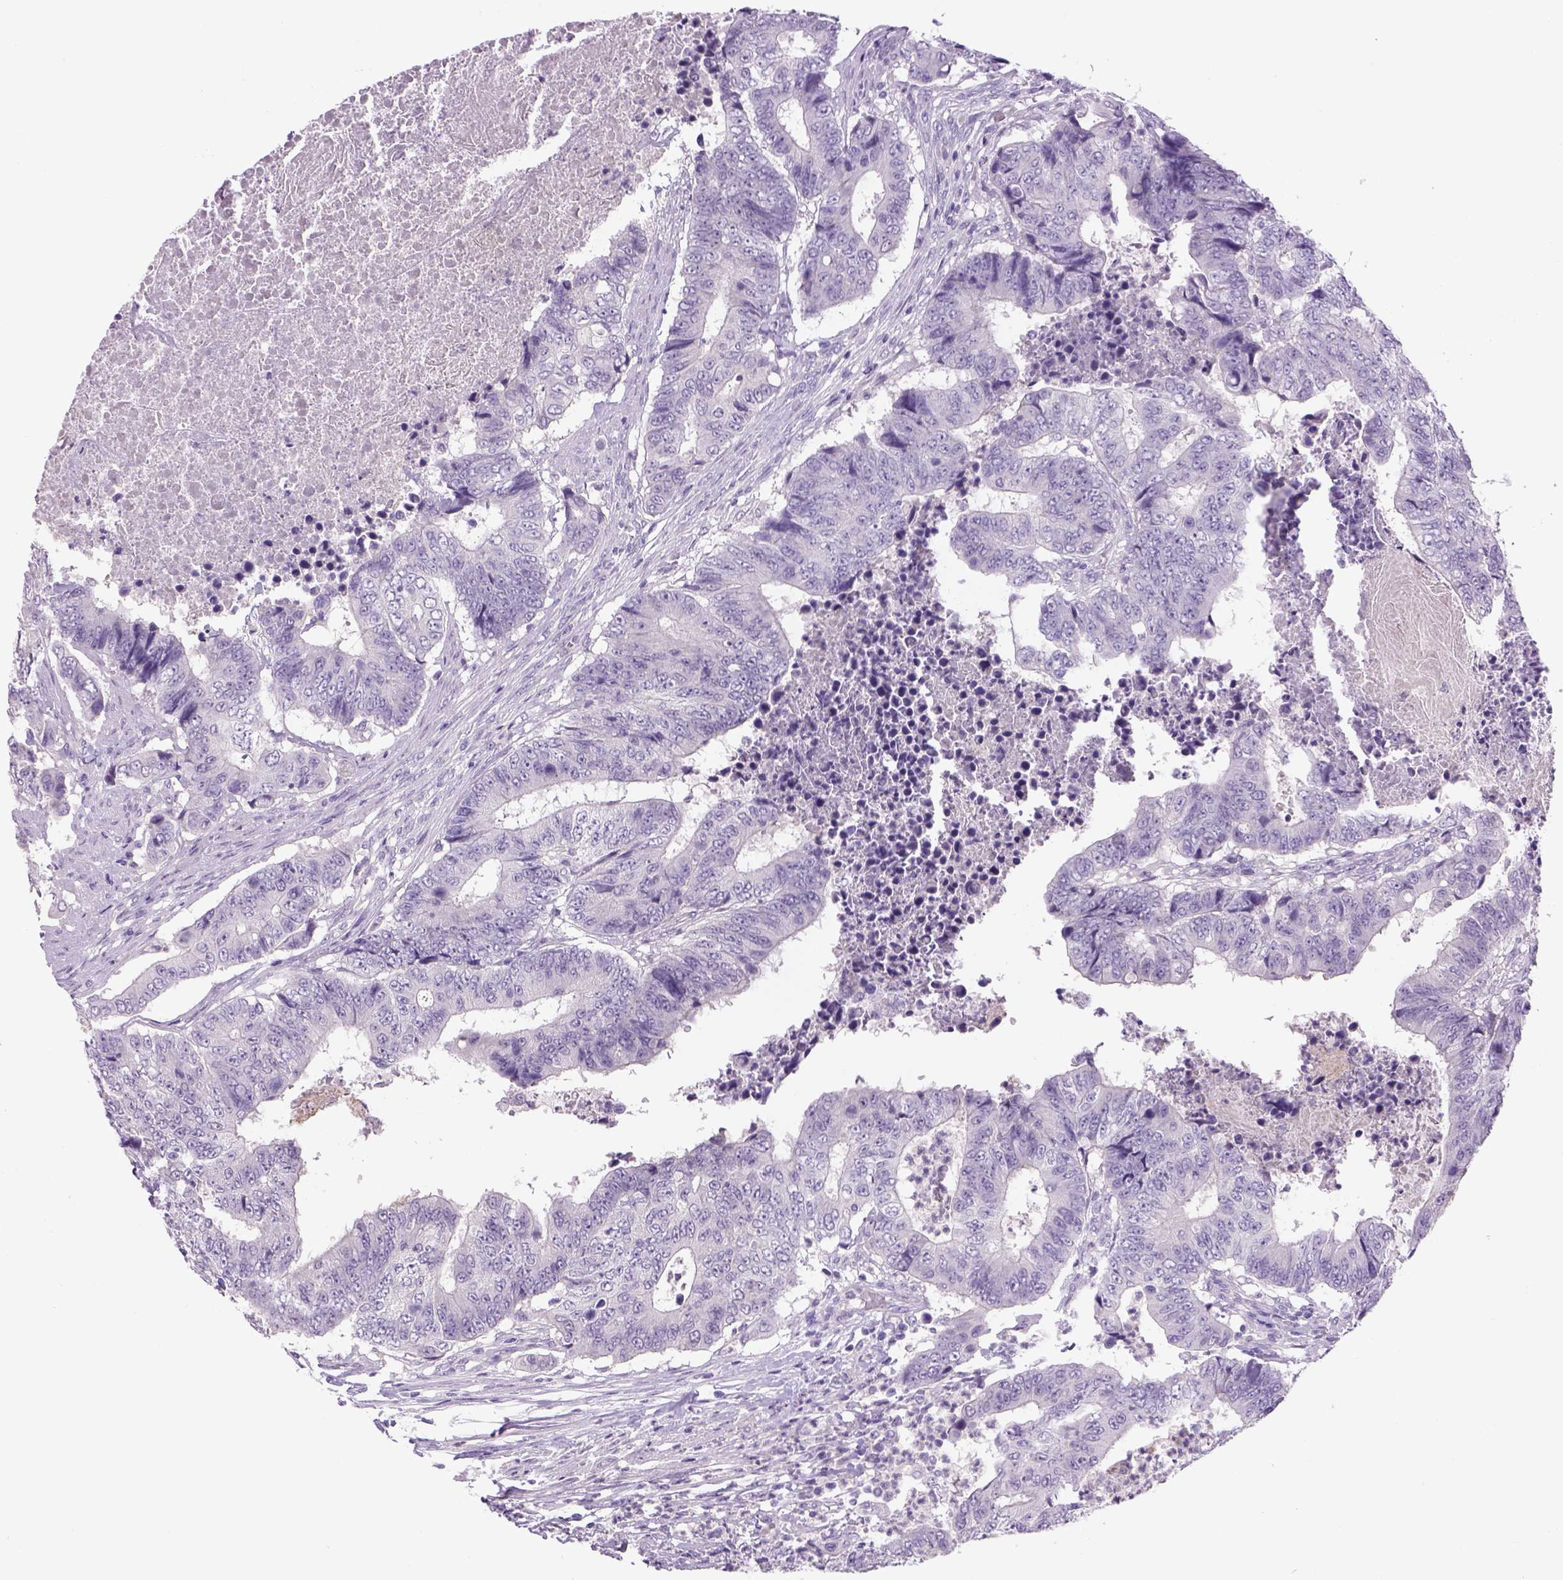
{"staining": {"intensity": "negative", "quantity": "none", "location": "none"}, "tissue": "colorectal cancer", "cell_type": "Tumor cells", "image_type": "cancer", "snomed": [{"axis": "morphology", "description": "Adenocarcinoma, NOS"}, {"axis": "topography", "description": "Colon"}], "caption": "This is a image of IHC staining of colorectal adenocarcinoma, which shows no positivity in tumor cells.", "gene": "DBH", "patient": {"sex": "female", "age": 48}}